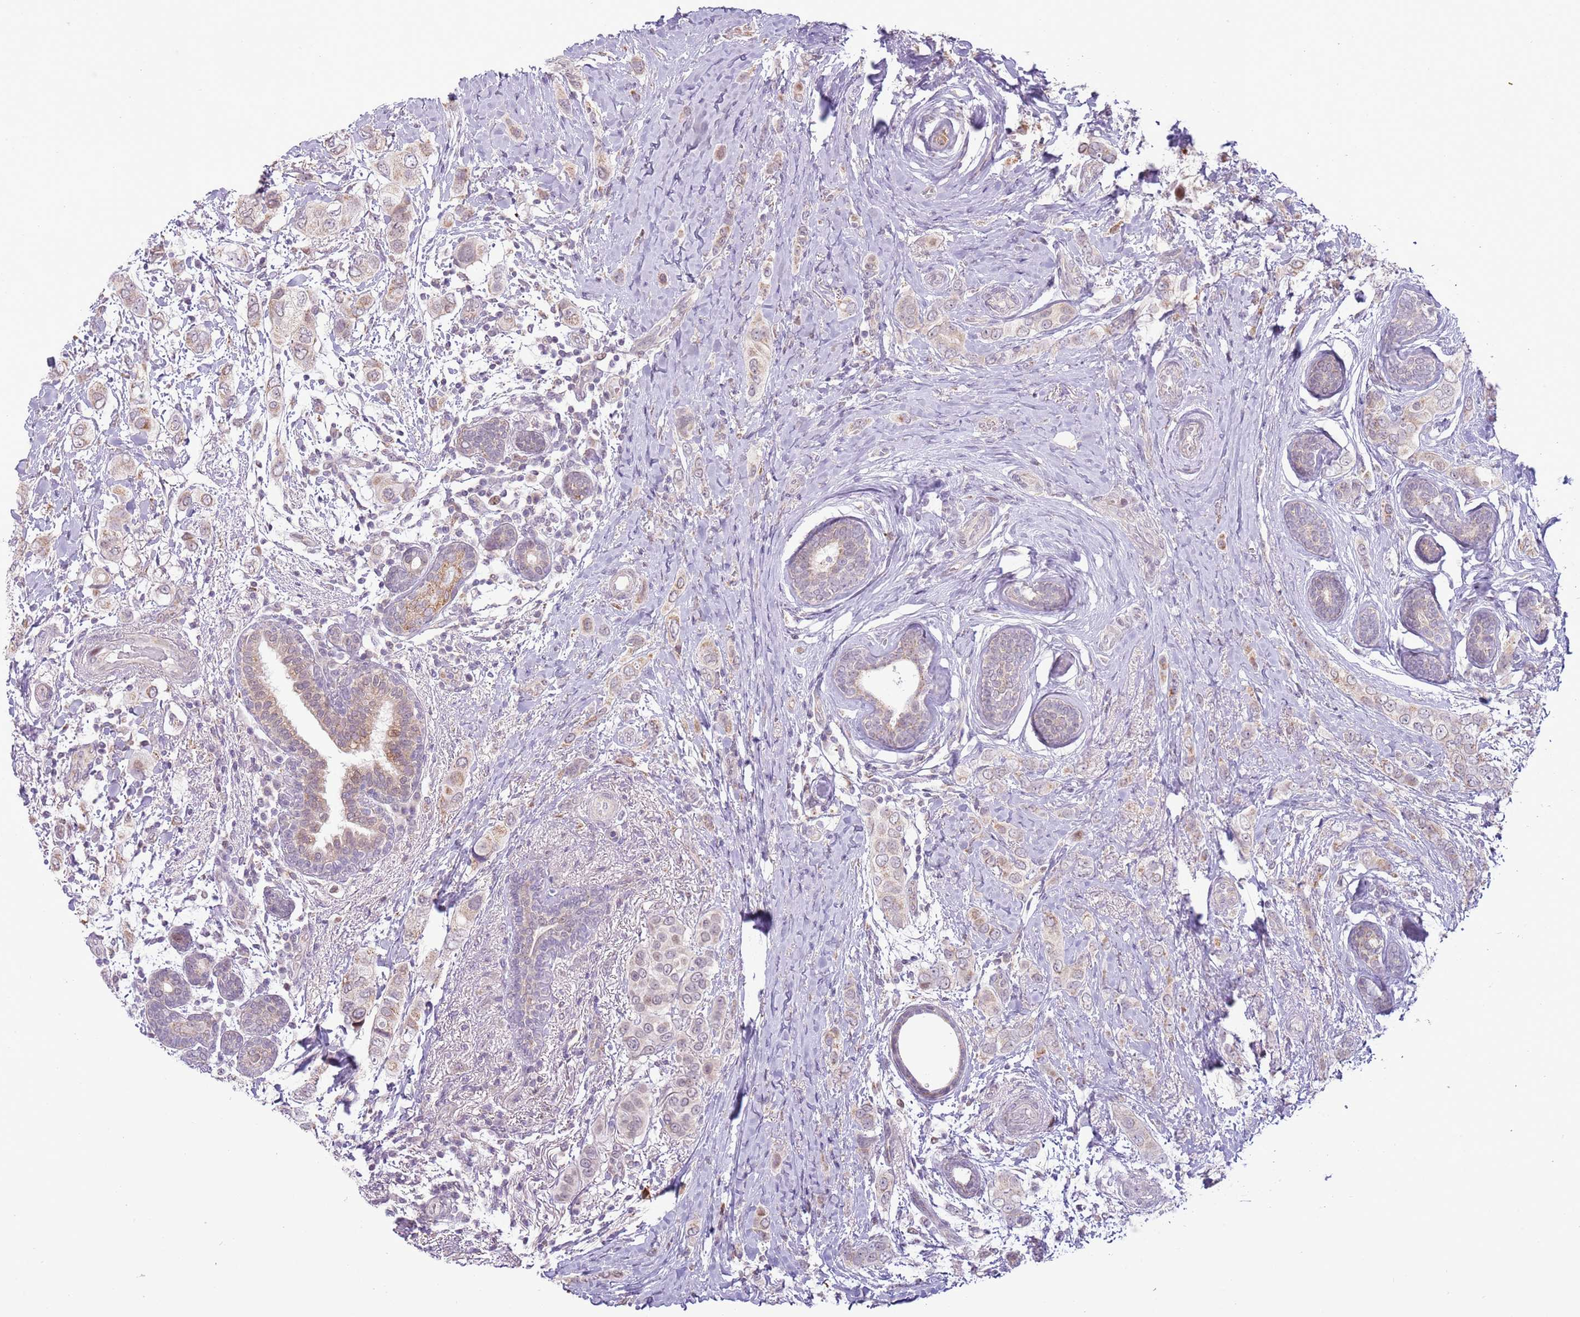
{"staining": {"intensity": "weak", "quantity": "25%-75%", "location": "cytoplasmic/membranous"}, "tissue": "breast cancer", "cell_type": "Tumor cells", "image_type": "cancer", "snomed": [{"axis": "morphology", "description": "Lobular carcinoma"}, {"axis": "topography", "description": "Breast"}], "caption": "Protein positivity by IHC demonstrates weak cytoplasmic/membranous staining in about 25%-75% of tumor cells in breast cancer (lobular carcinoma).", "gene": "MLLT11", "patient": {"sex": "female", "age": 51}}